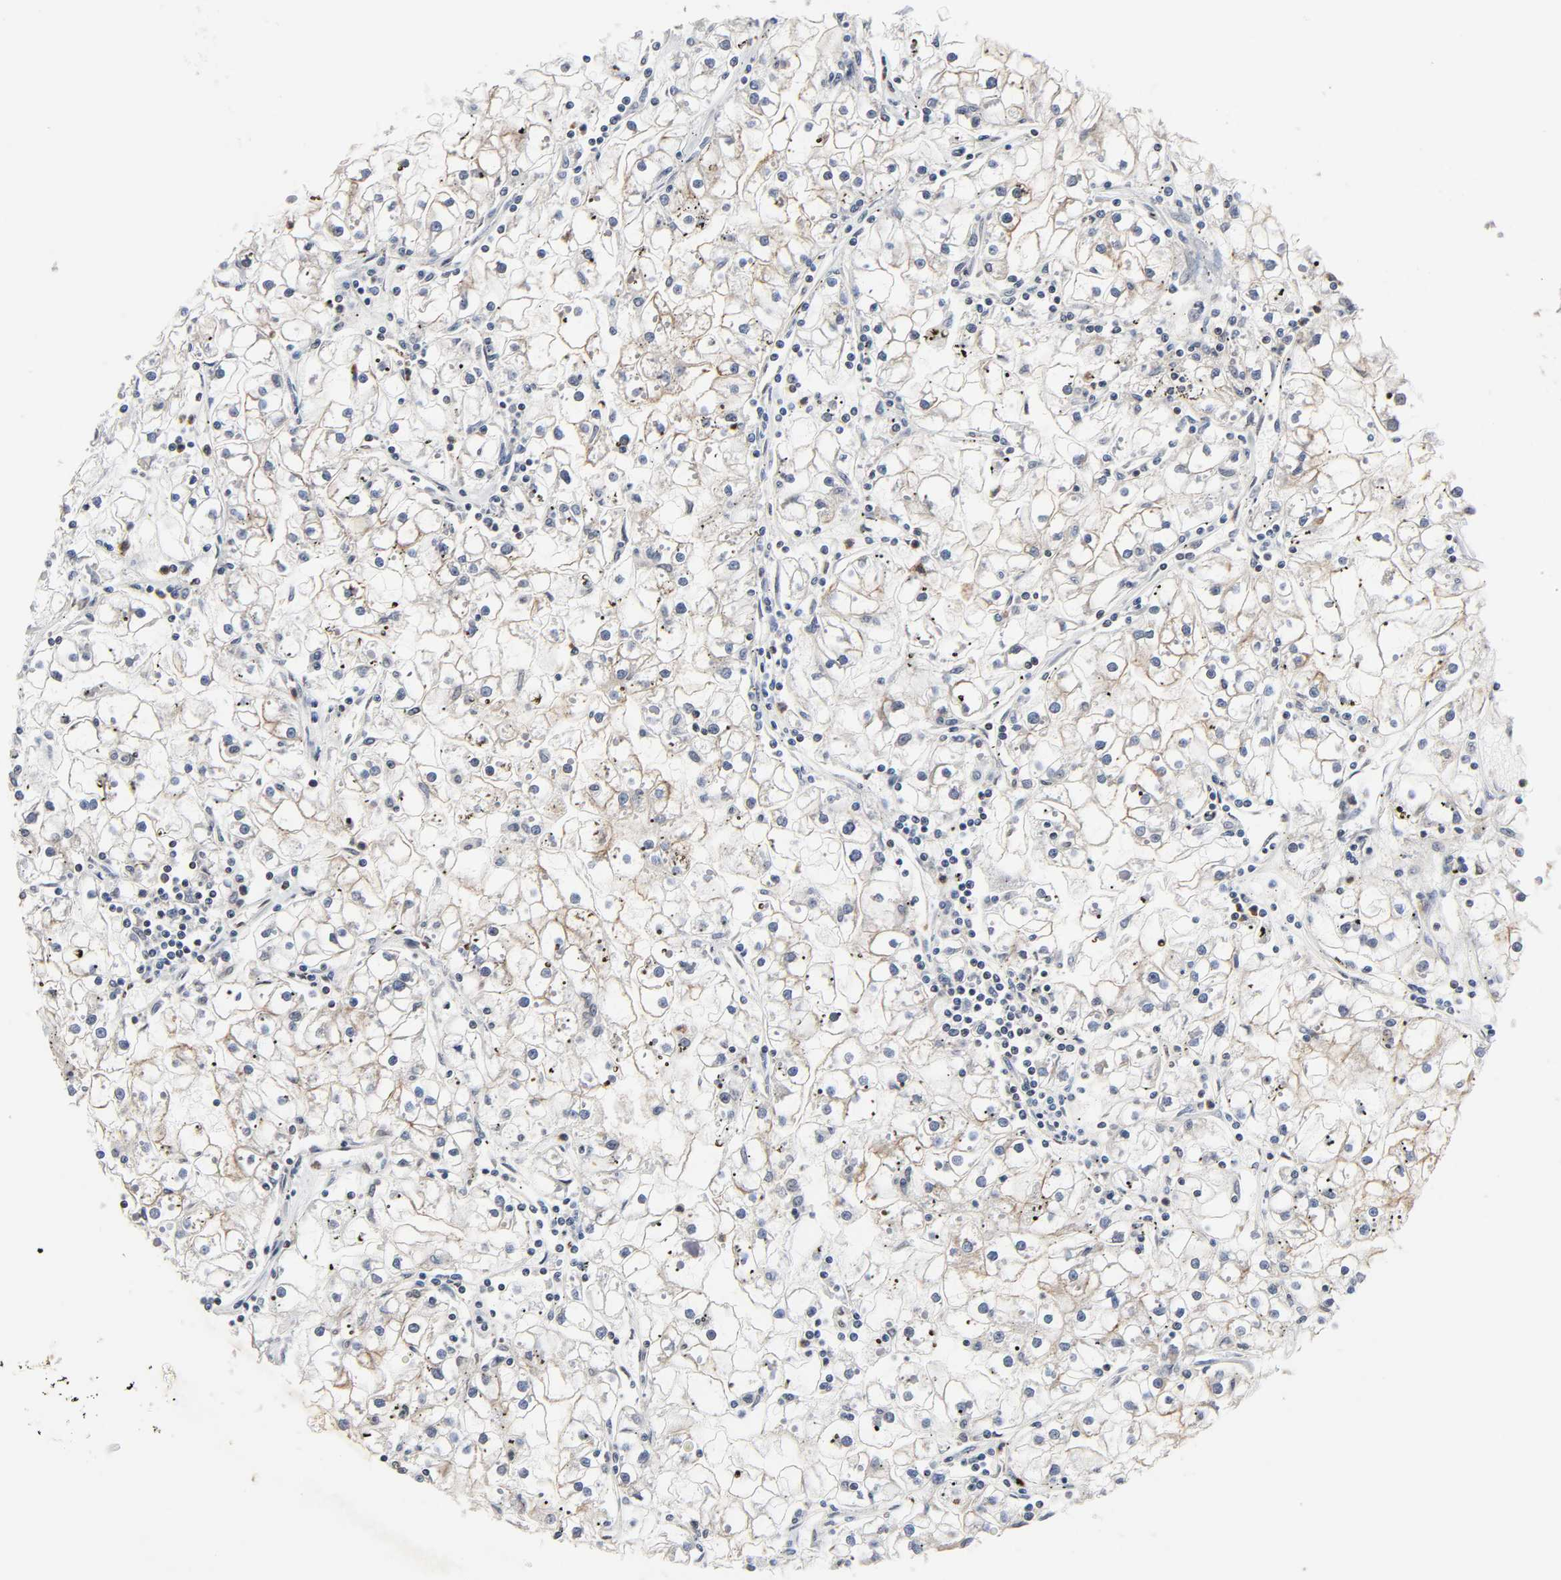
{"staining": {"intensity": "weak", "quantity": "<25%", "location": "cytoplasmic/membranous"}, "tissue": "renal cancer", "cell_type": "Tumor cells", "image_type": "cancer", "snomed": [{"axis": "morphology", "description": "Adenocarcinoma, NOS"}, {"axis": "topography", "description": "Kidney"}], "caption": "Immunohistochemistry (IHC) of human renal adenocarcinoma demonstrates no staining in tumor cells.", "gene": "CCDC175", "patient": {"sex": "male", "age": 56}}